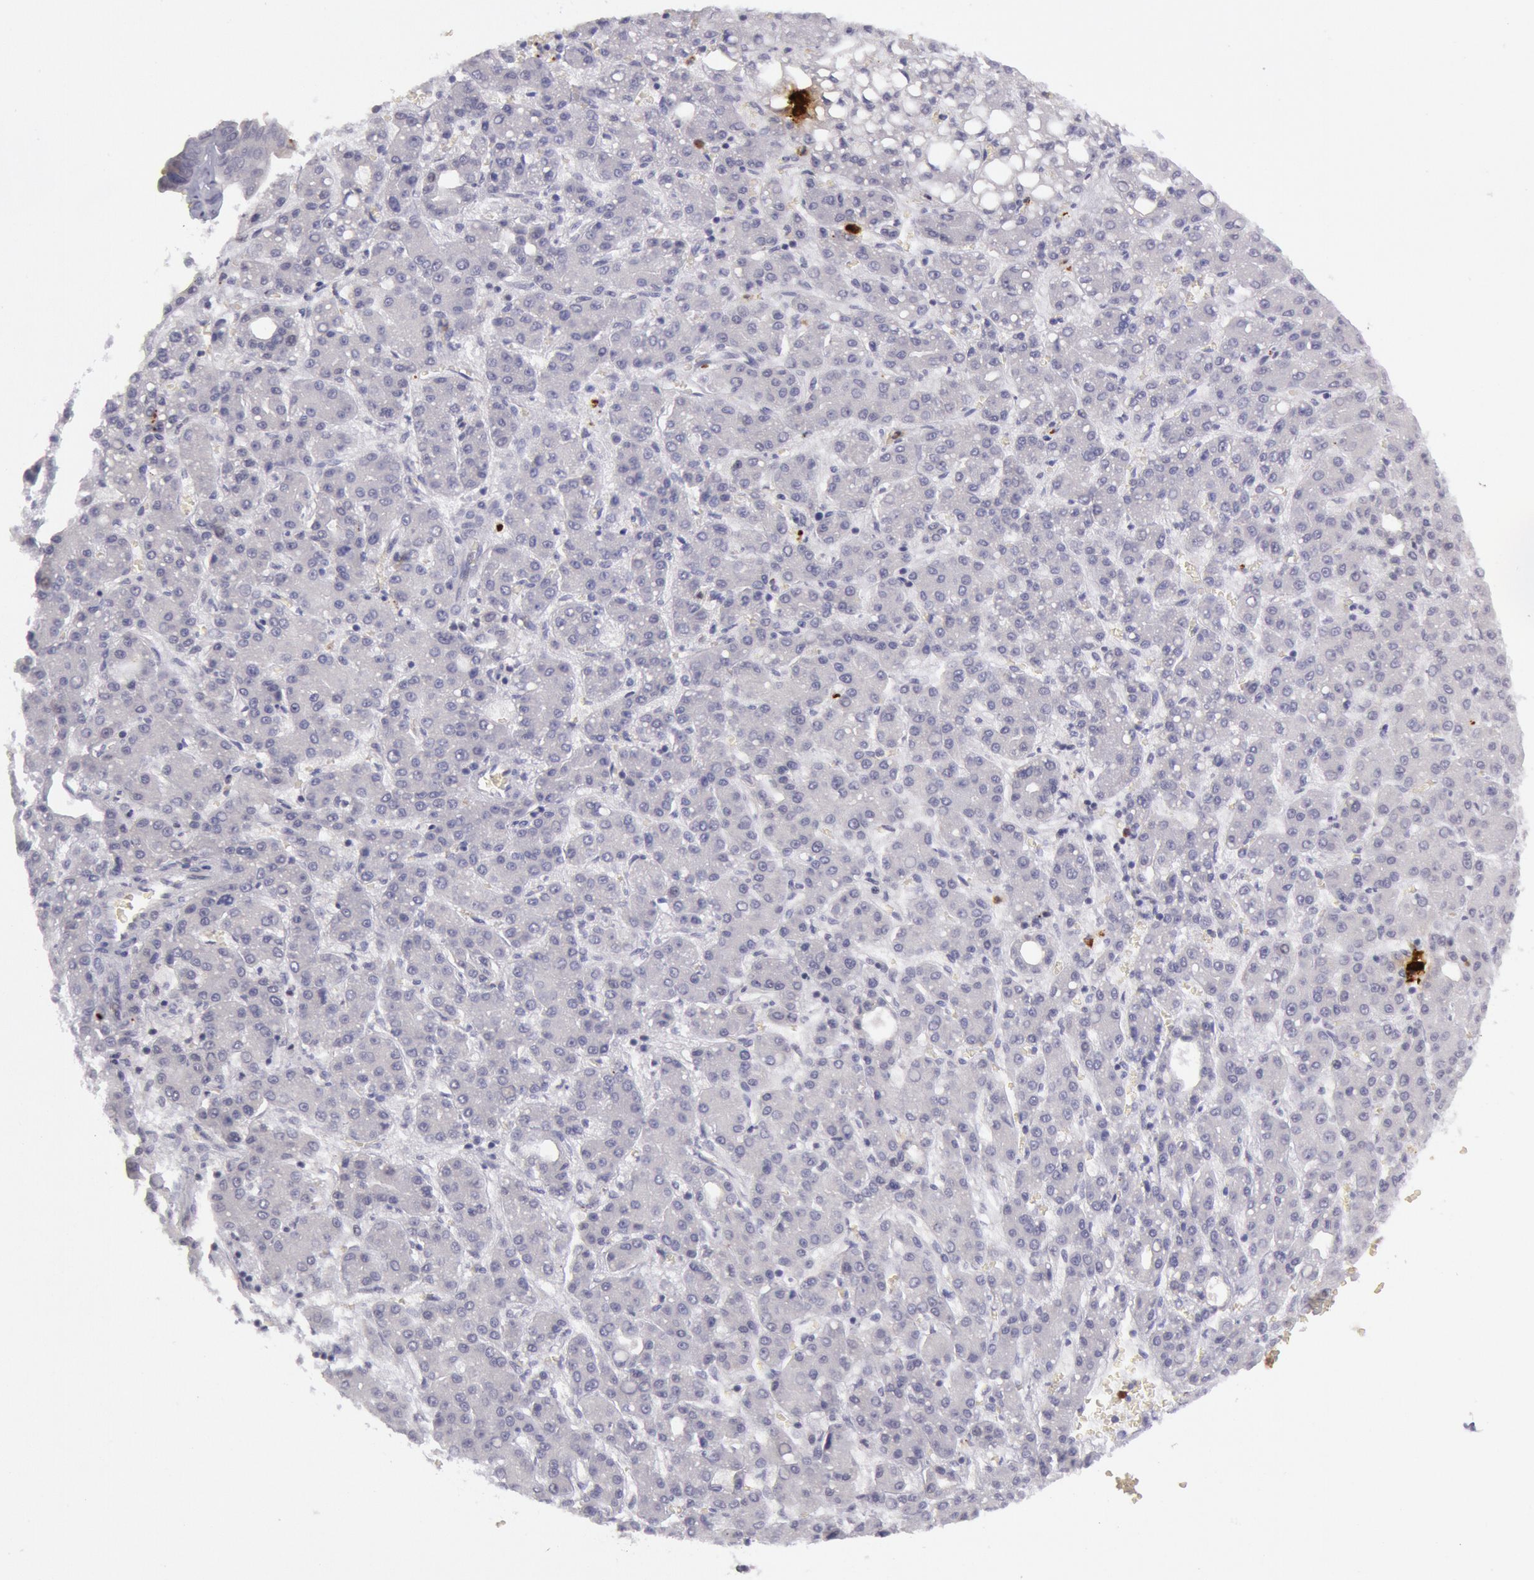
{"staining": {"intensity": "negative", "quantity": "none", "location": "none"}, "tissue": "liver cancer", "cell_type": "Tumor cells", "image_type": "cancer", "snomed": [{"axis": "morphology", "description": "Carcinoma, Hepatocellular, NOS"}, {"axis": "topography", "description": "Liver"}], "caption": "Image shows no protein expression in tumor cells of liver cancer (hepatocellular carcinoma) tissue.", "gene": "KDM6A", "patient": {"sex": "male", "age": 69}}